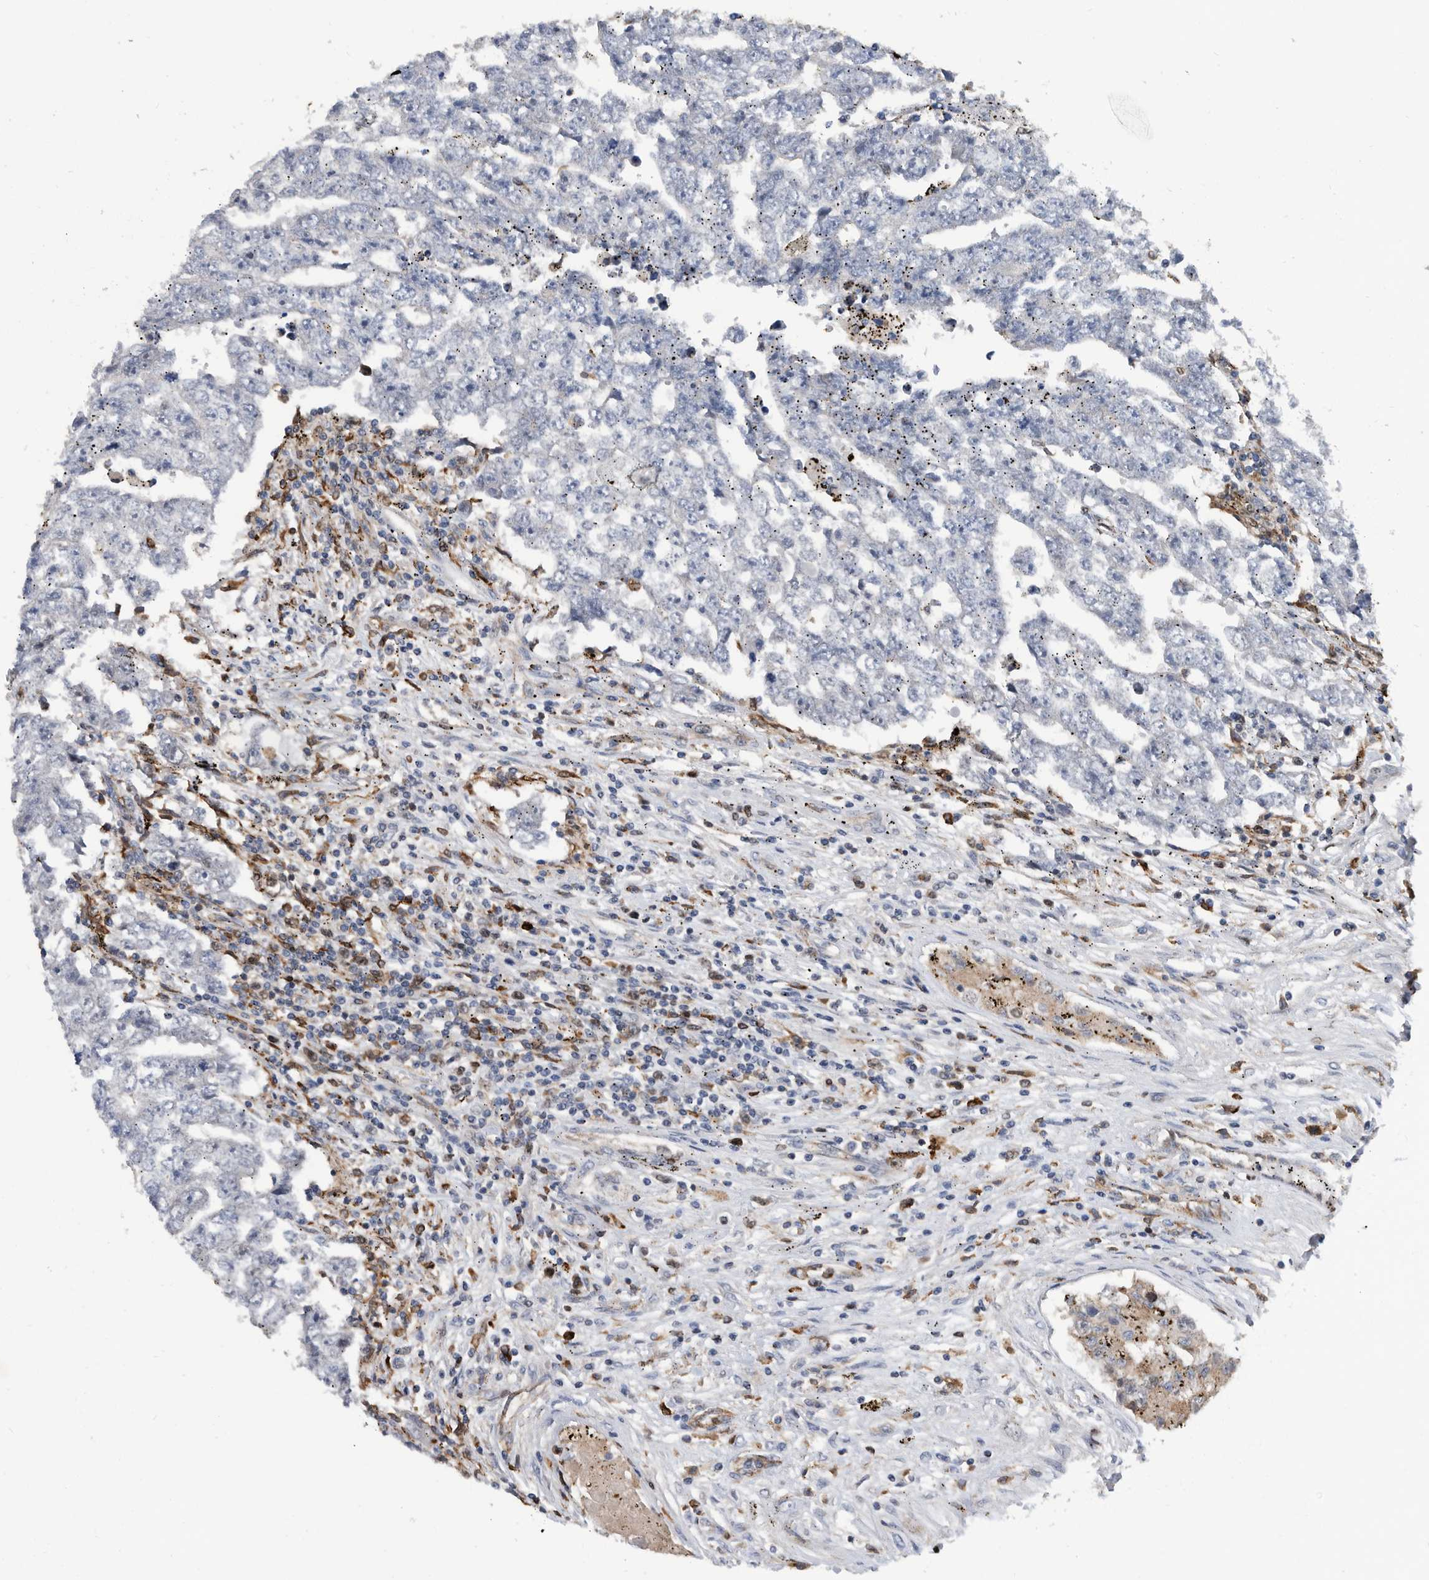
{"staining": {"intensity": "weak", "quantity": "<25%", "location": "nuclear"}, "tissue": "testis cancer", "cell_type": "Tumor cells", "image_type": "cancer", "snomed": [{"axis": "morphology", "description": "Carcinoma, Embryonal, NOS"}, {"axis": "topography", "description": "Testis"}], "caption": "Immunohistochemistry (IHC) photomicrograph of human embryonal carcinoma (testis) stained for a protein (brown), which exhibits no staining in tumor cells.", "gene": "ATAD2", "patient": {"sex": "male", "age": 25}}